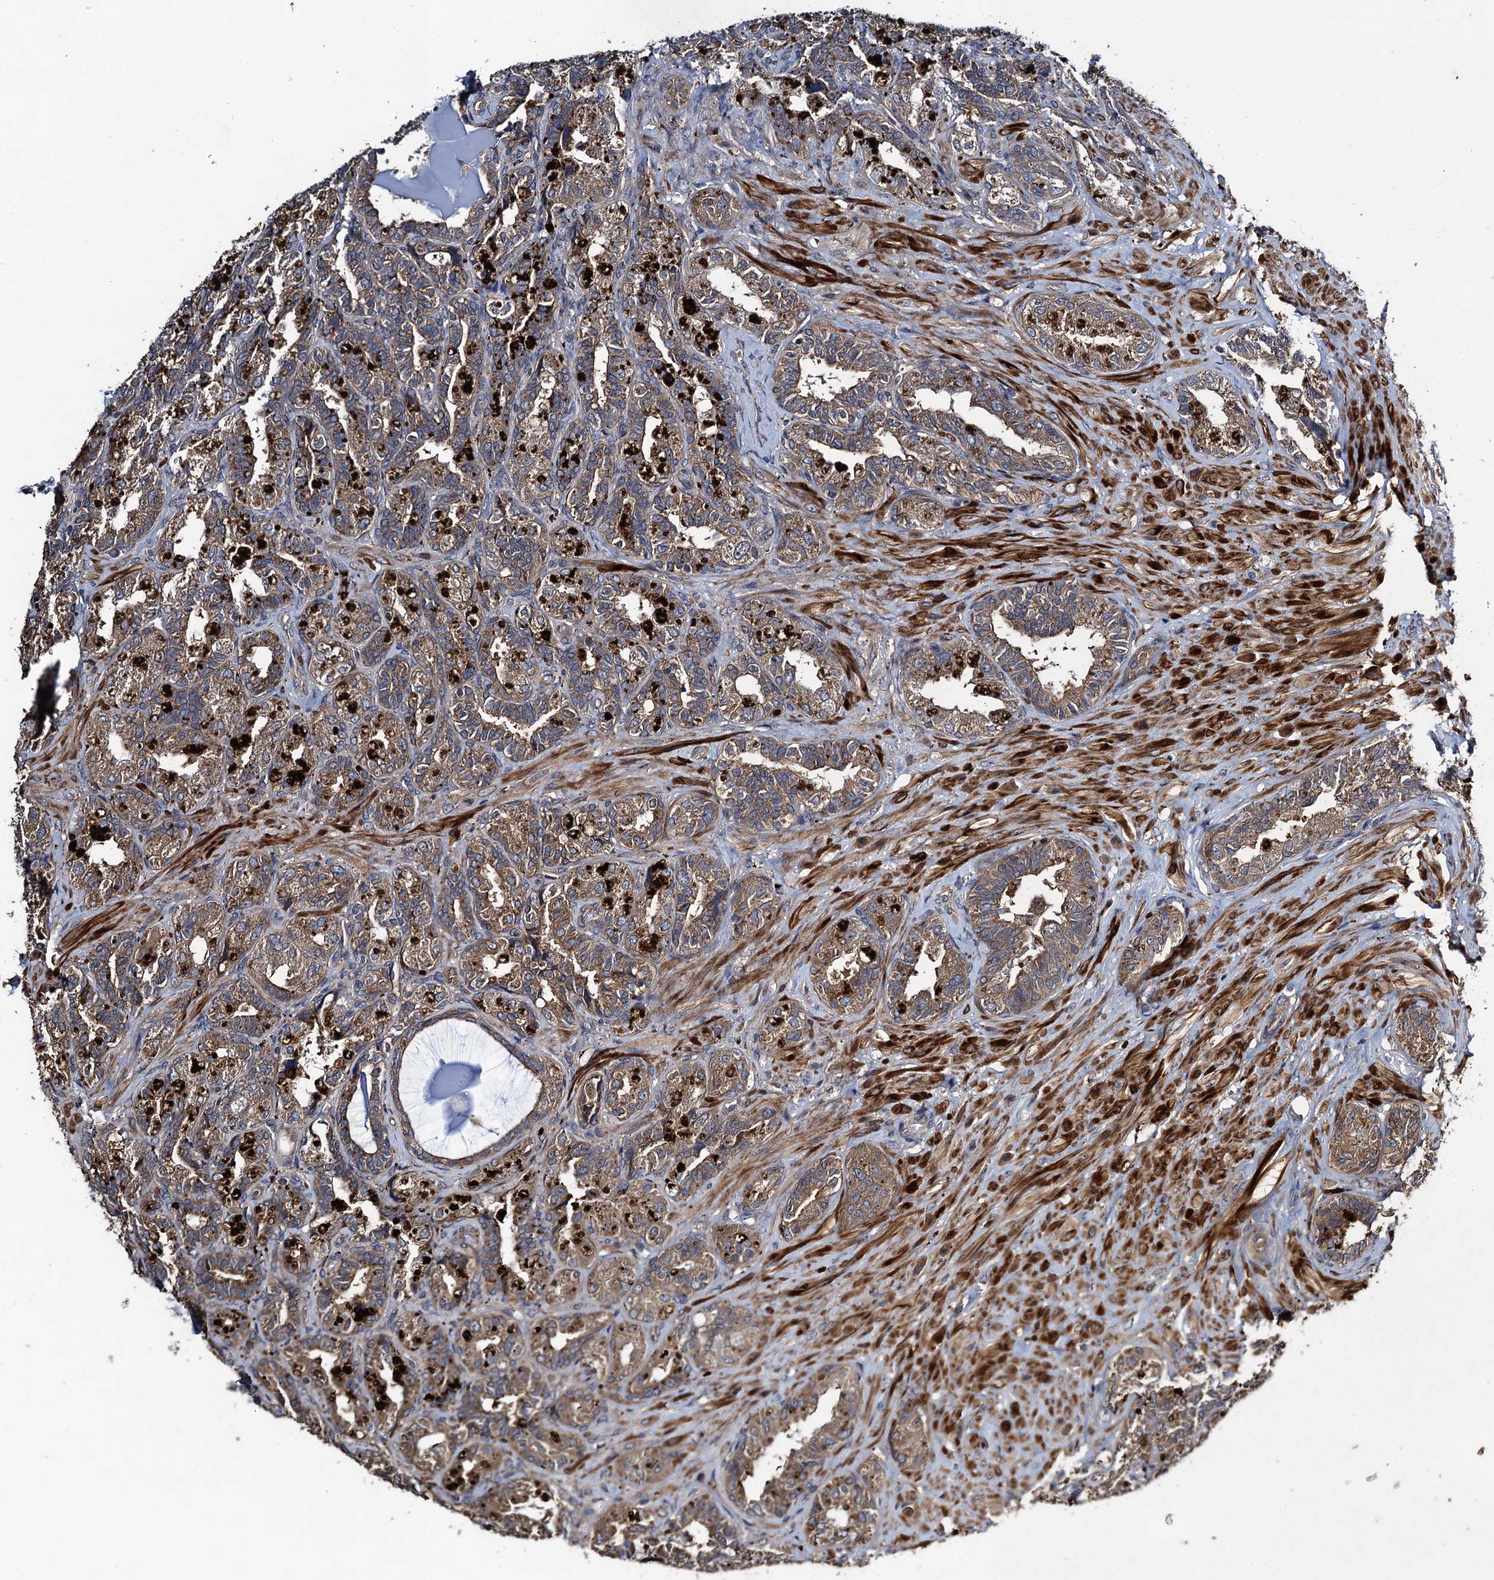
{"staining": {"intensity": "moderate", "quantity": ">75%", "location": "cytoplasmic/membranous"}, "tissue": "seminal vesicle", "cell_type": "Glandular cells", "image_type": "normal", "snomed": [{"axis": "morphology", "description": "Normal tissue, NOS"}, {"axis": "topography", "description": "Prostate and seminal vesicle, NOS"}, {"axis": "topography", "description": "Prostate"}, {"axis": "topography", "description": "Seminal veicle"}], "caption": "Moderate cytoplasmic/membranous expression for a protein is appreciated in approximately >75% of glandular cells of benign seminal vesicle using IHC.", "gene": "CNTN5", "patient": {"sex": "male", "age": 67}}